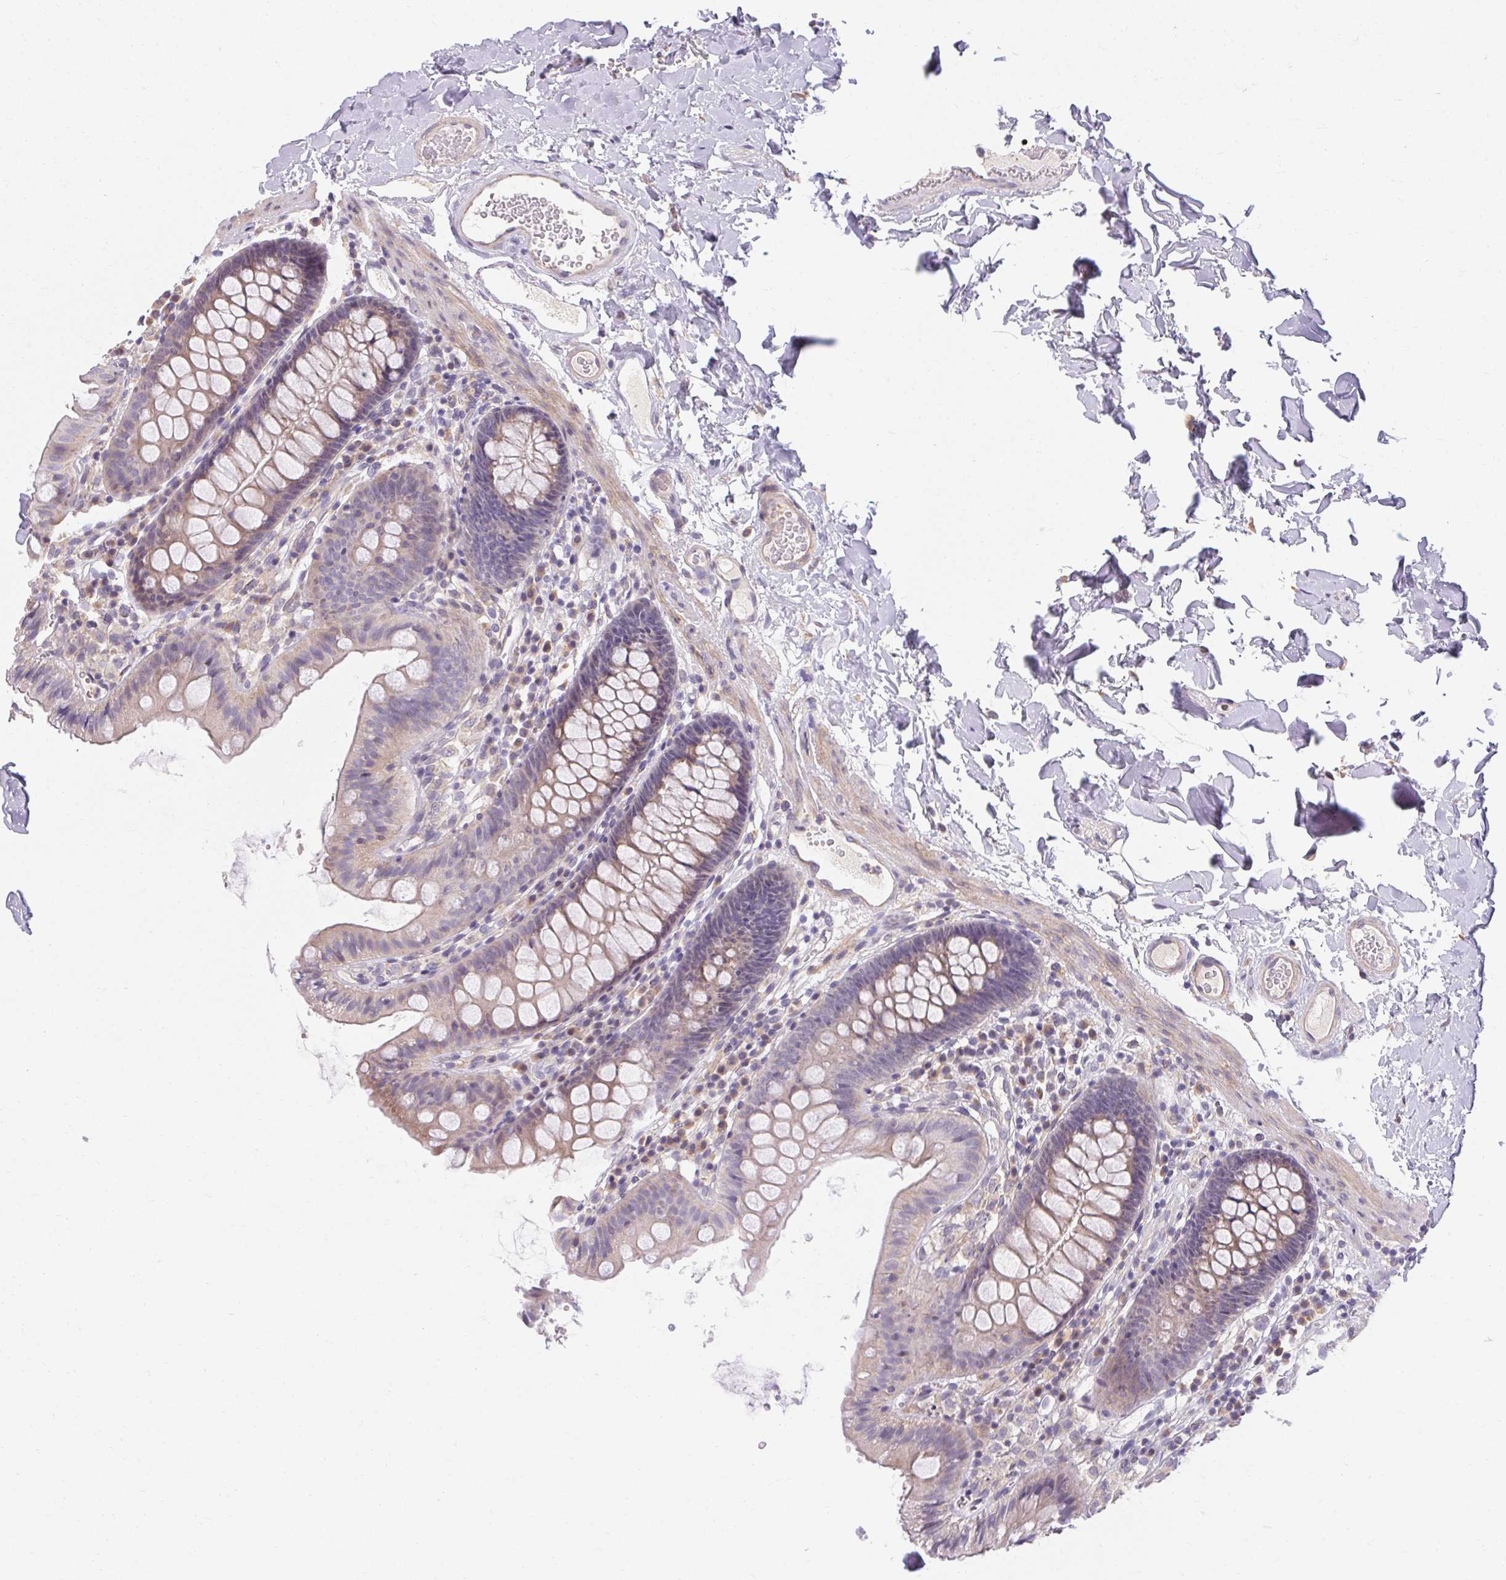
{"staining": {"intensity": "weak", "quantity": "<25%", "location": "cytoplasmic/membranous"}, "tissue": "colon", "cell_type": "Endothelial cells", "image_type": "normal", "snomed": [{"axis": "morphology", "description": "Normal tissue, NOS"}, {"axis": "topography", "description": "Colon"}], "caption": "This is an immunohistochemistry (IHC) image of unremarkable human colon. There is no expression in endothelial cells.", "gene": "TMEM52B", "patient": {"sex": "male", "age": 84}}